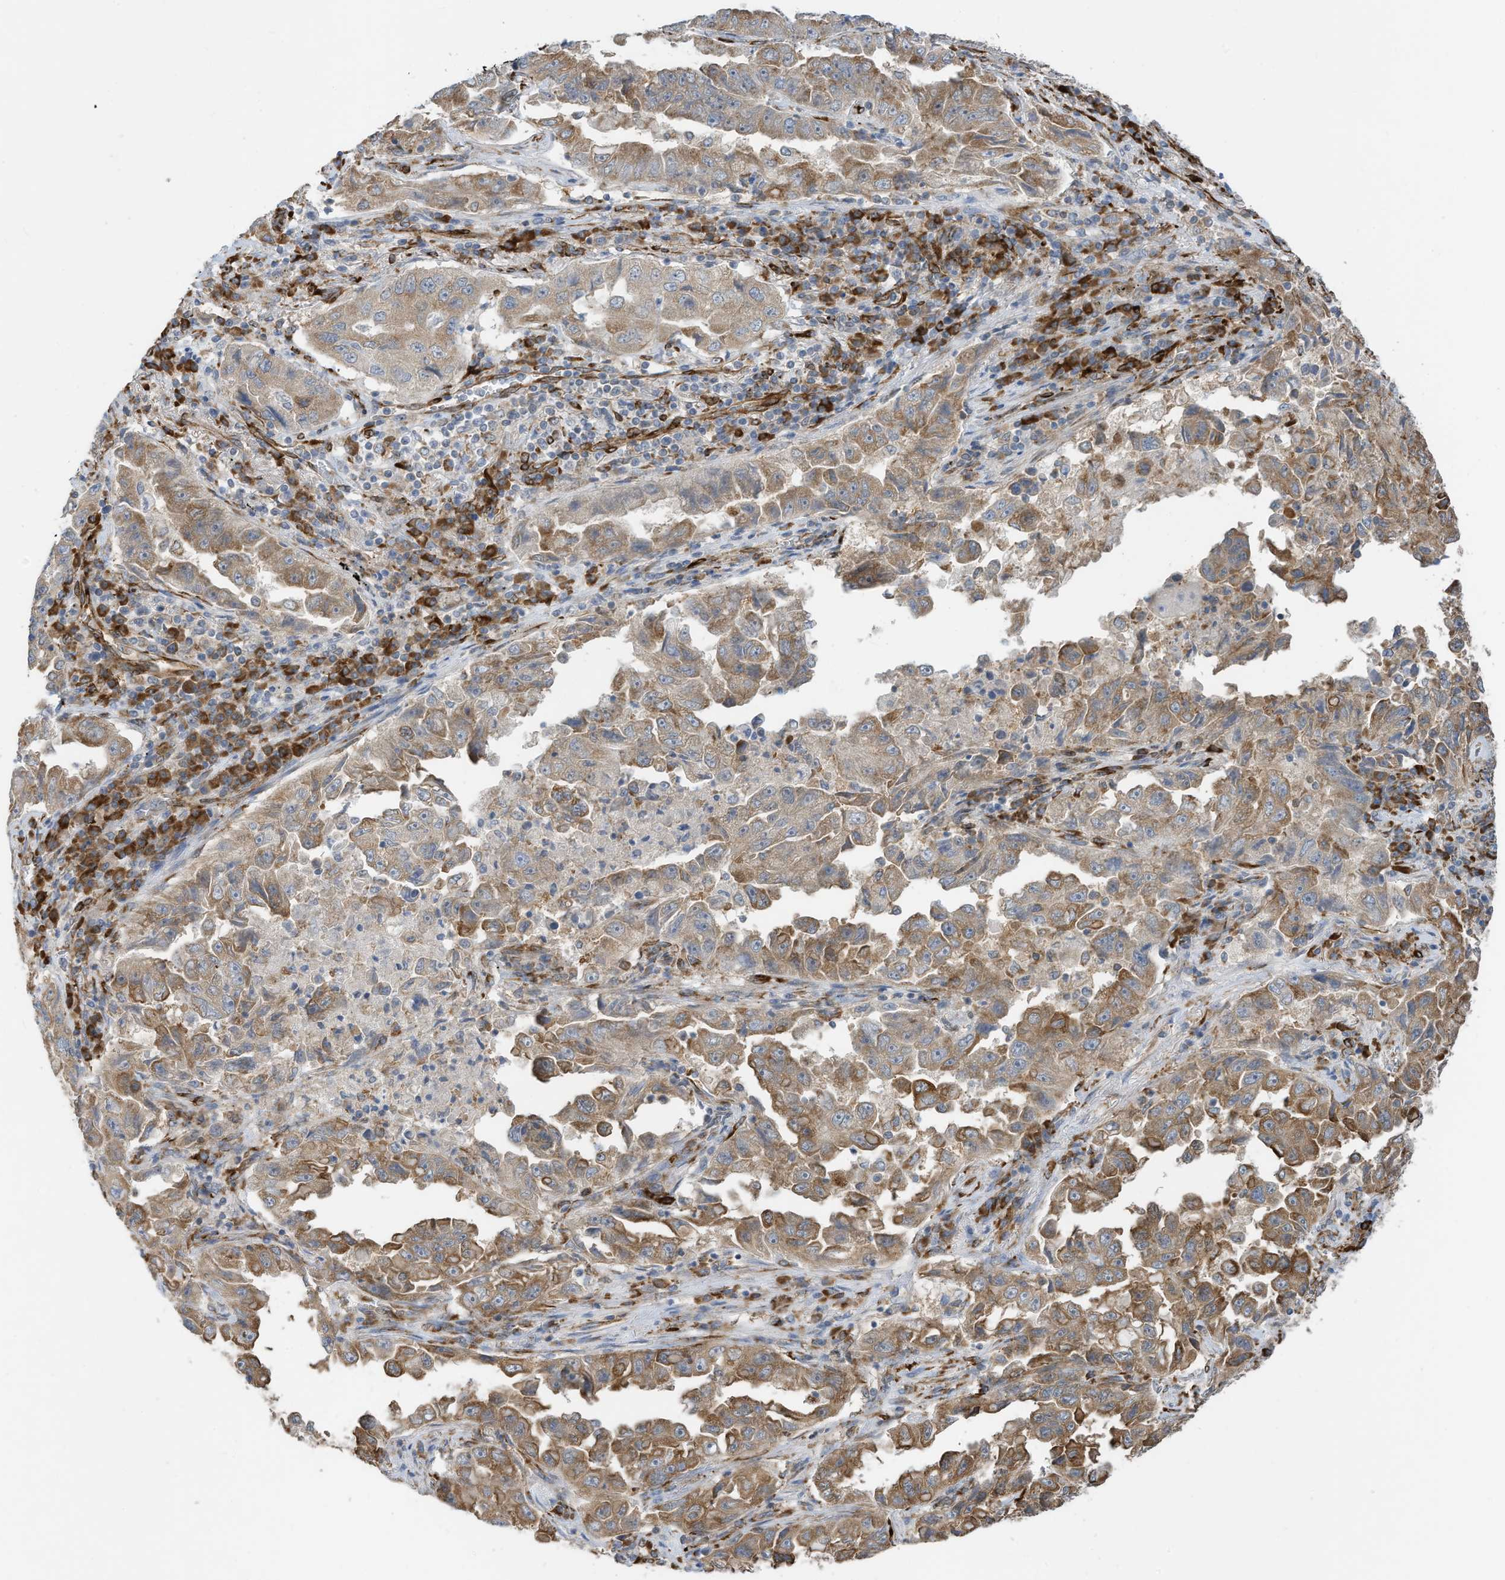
{"staining": {"intensity": "moderate", "quantity": ">75%", "location": "cytoplasmic/membranous"}, "tissue": "lung cancer", "cell_type": "Tumor cells", "image_type": "cancer", "snomed": [{"axis": "morphology", "description": "Adenocarcinoma, NOS"}, {"axis": "topography", "description": "Lung"}], "caption": "A brown stain labels moderate cytoplasmic/membranous staining of a protein in human adenocarcinoma (lung) tumor cells.", "gene": "ZBTB45", "patient": {"sex": "female", "age": 51}}